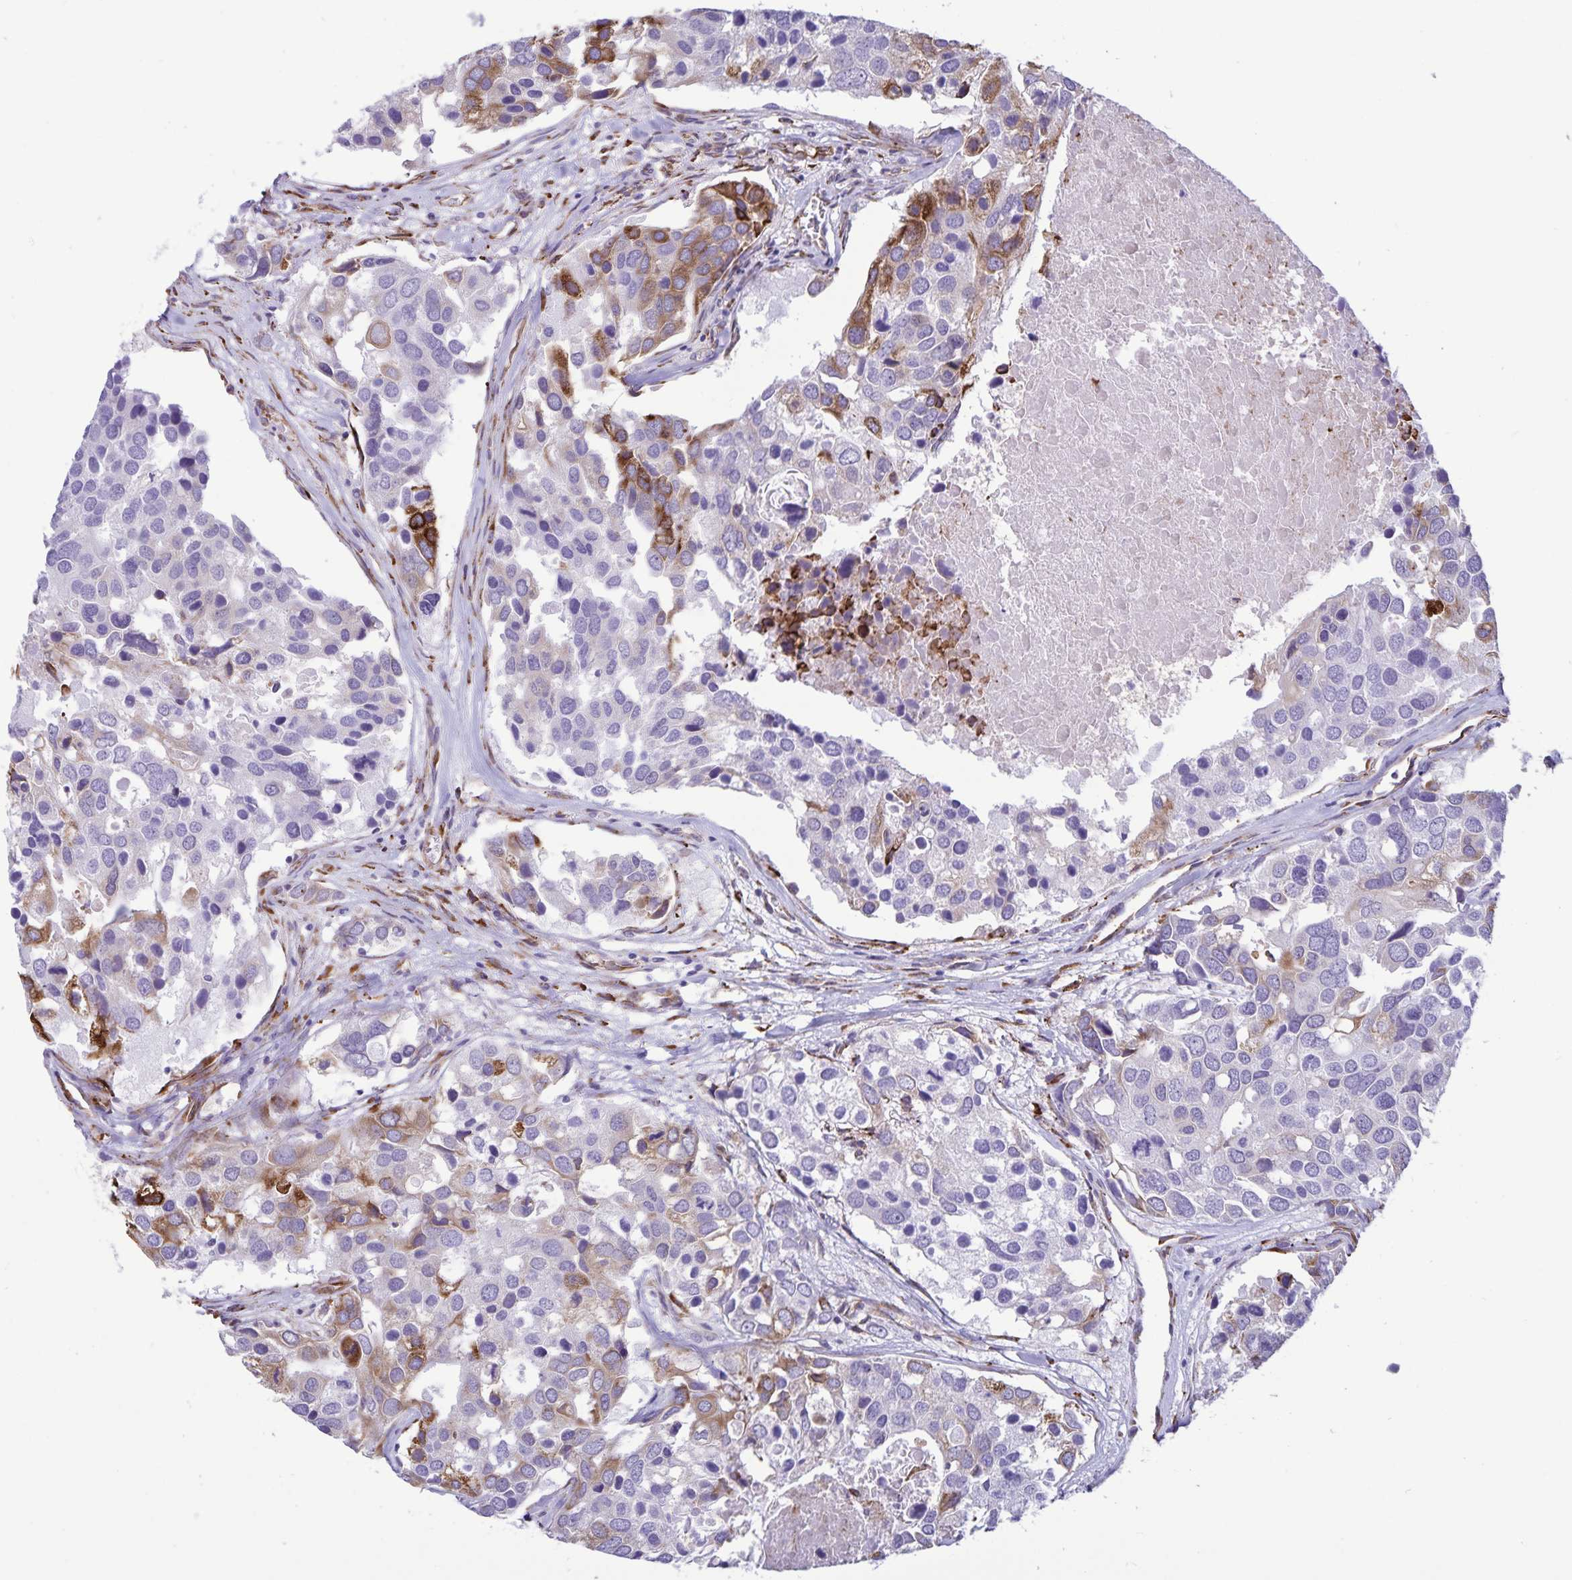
{"staining": {"intensity": "strong", "quantity": "<25%", "location": "cytoplasmic/membranous"}, "tissue": "breast cancer", "cell_type": "Tumor cells", "image_type": "cancer", "snomed": [{"axis": "morphology", "description": "Duct carcinoma"}, {"axis": "topography", "description": "Breast"}], "caption": "Strong cytoplasmic/membranous protein staining is present in approximately <25% of tumor cells in breast cancer (invasive ductal carcinoma).", "gene": "RCN1", "patient": {"sex": "female", "age": 83}}